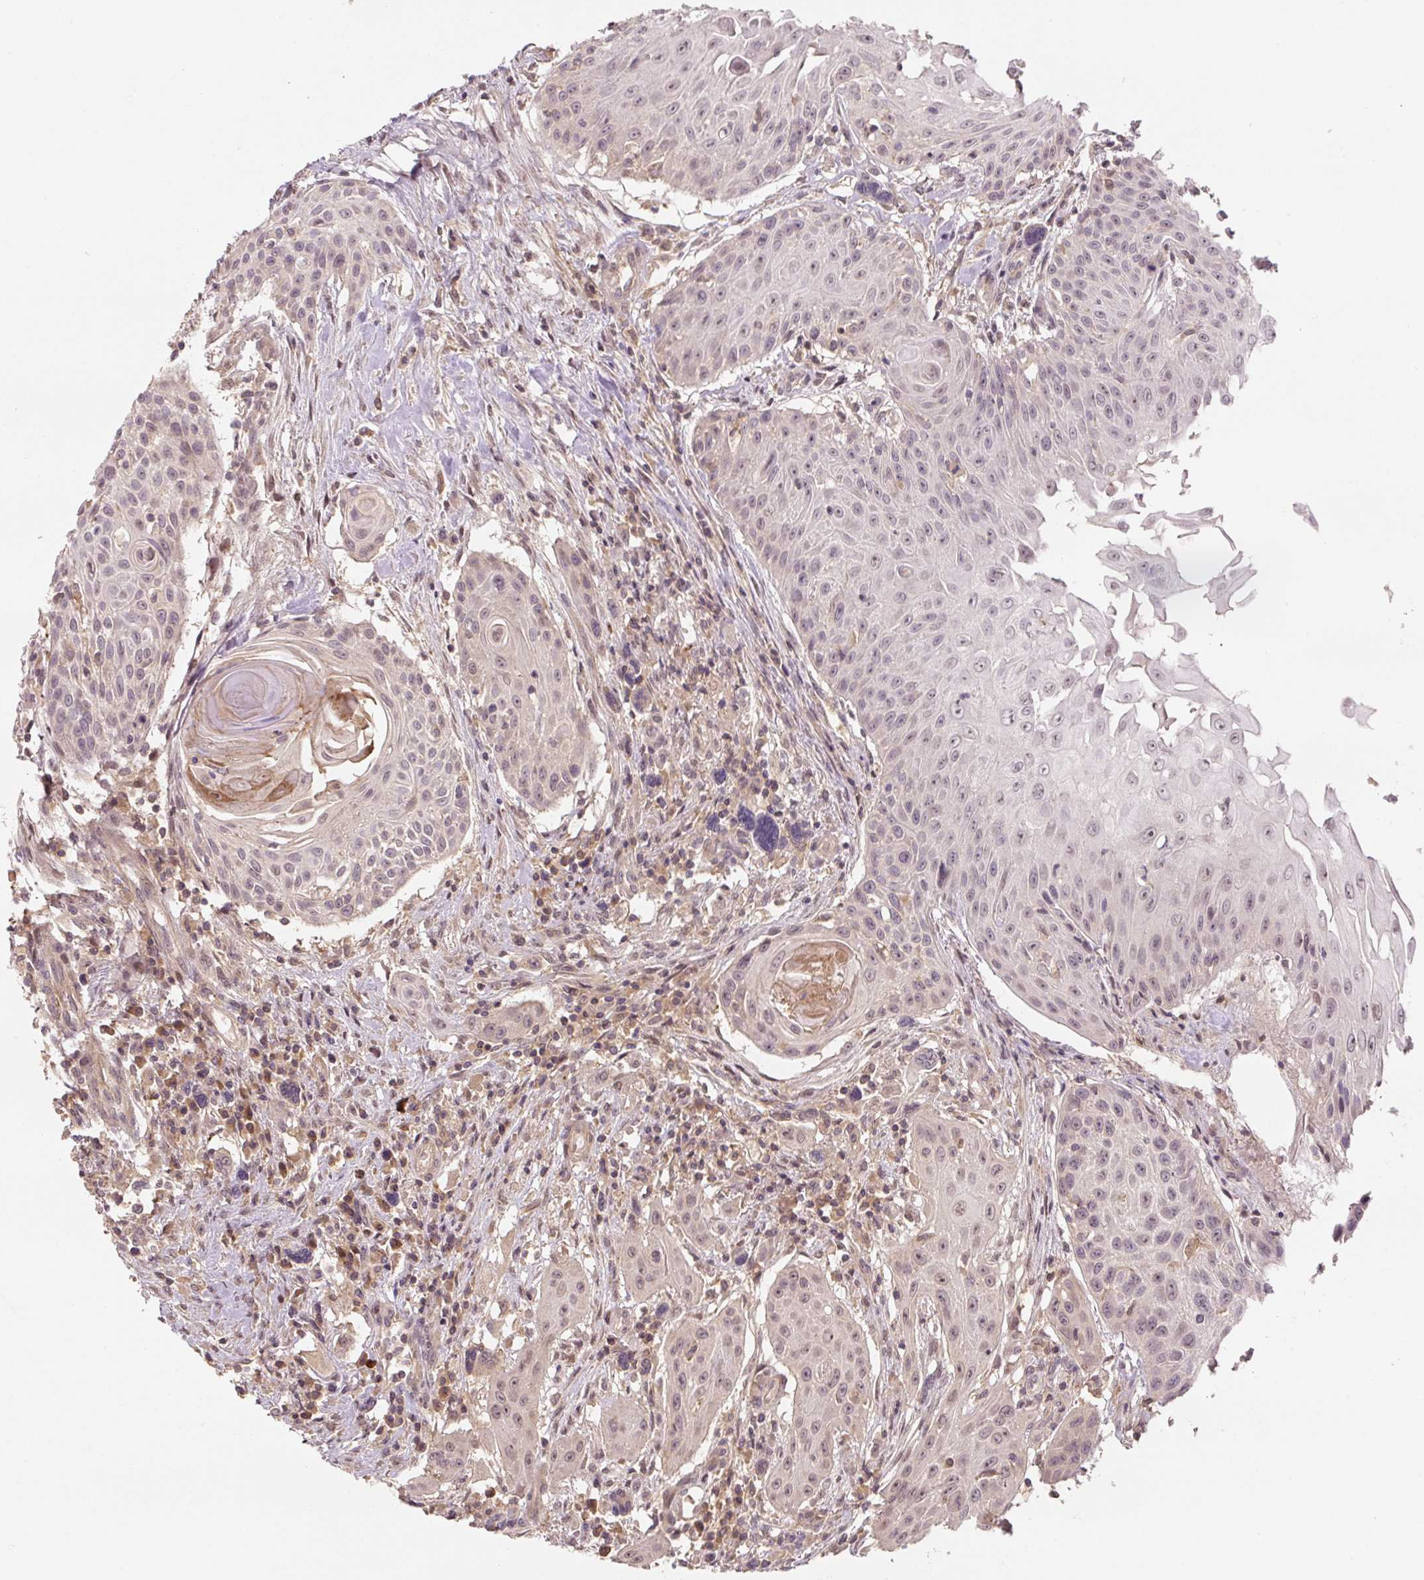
{"staining": {"intensity": "weak", "quantity": "25%-75%", "location": "nuclear"}, "tissue": "head and neck cancer", "cell_type": "Tumor cells", "image_type": "cancer", "snomed": [{"axis": "morphology", "description": "Squamous cell carcinoma, NOS"}, {"axis": "topography", "description": "Lymph node"}, {"axis": "topography", "description": "Salivary gland"}, {"axis": "topography", "description": "Head-Neck"}], "caption": "Human head and neck cancer stained with a brown dye reveals weak nuclear positive expression in approximately 25%-75% of tumor cells.", "gene": "C2orf73", "patient": {"sex": "female", "age": 74}}